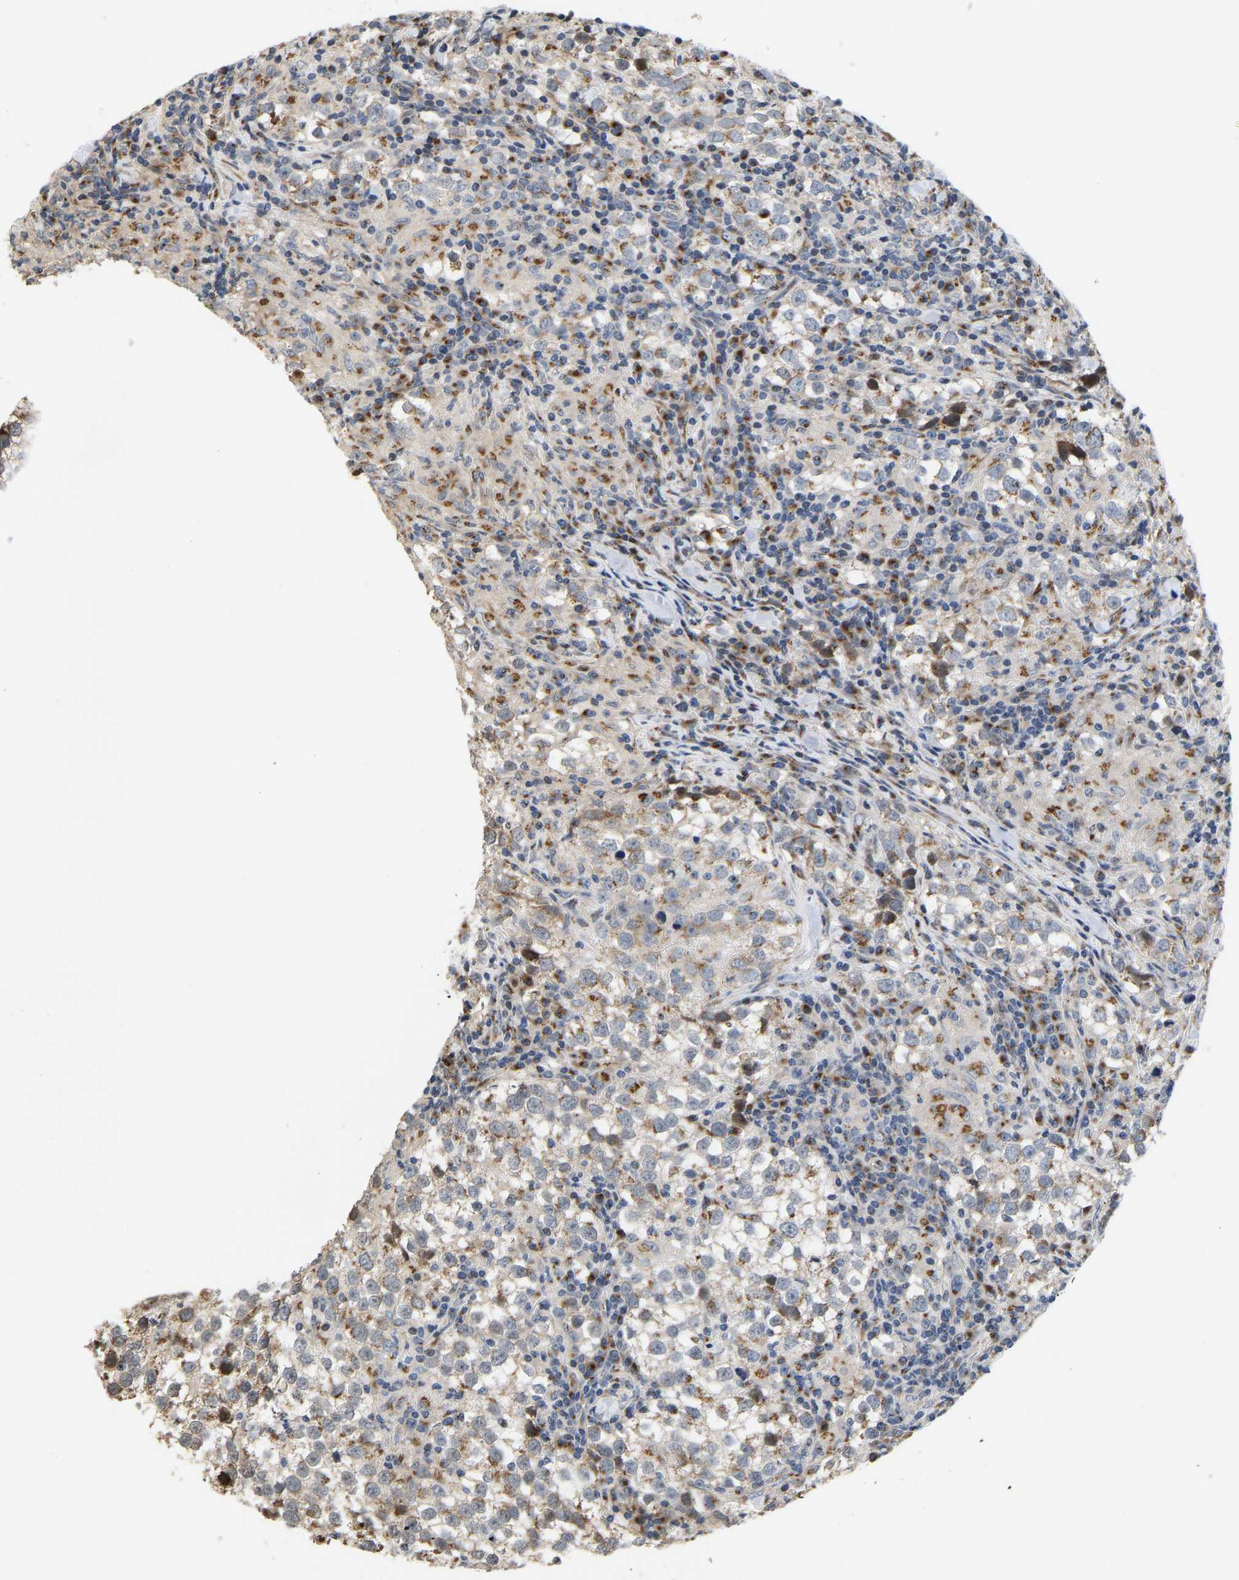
{"staining": {"intensity": "moderate", "quantity": ">75%", "location": "cytoplasmic/membranous"}, "tissue": "testis cancer", "cell_type": "Tumor cells", "image_type": "cancer", "snomed": [{"axis": "morphology", "description": "Seminoma, NOS"}, {"axis": "morphology", "description": "Carcinoma, Embryonal, NOS"}, {"axis": "topography", "description": "Testis"}], "caption": "There is medium levels of moderate cytoplasmic/membranous staining in tumor cells of seminoma (testis), as demonstrated by immunohistochemical staining (brown color).", "gene": "YIPF4", "patient": {"sex": "male", "age": 36}}